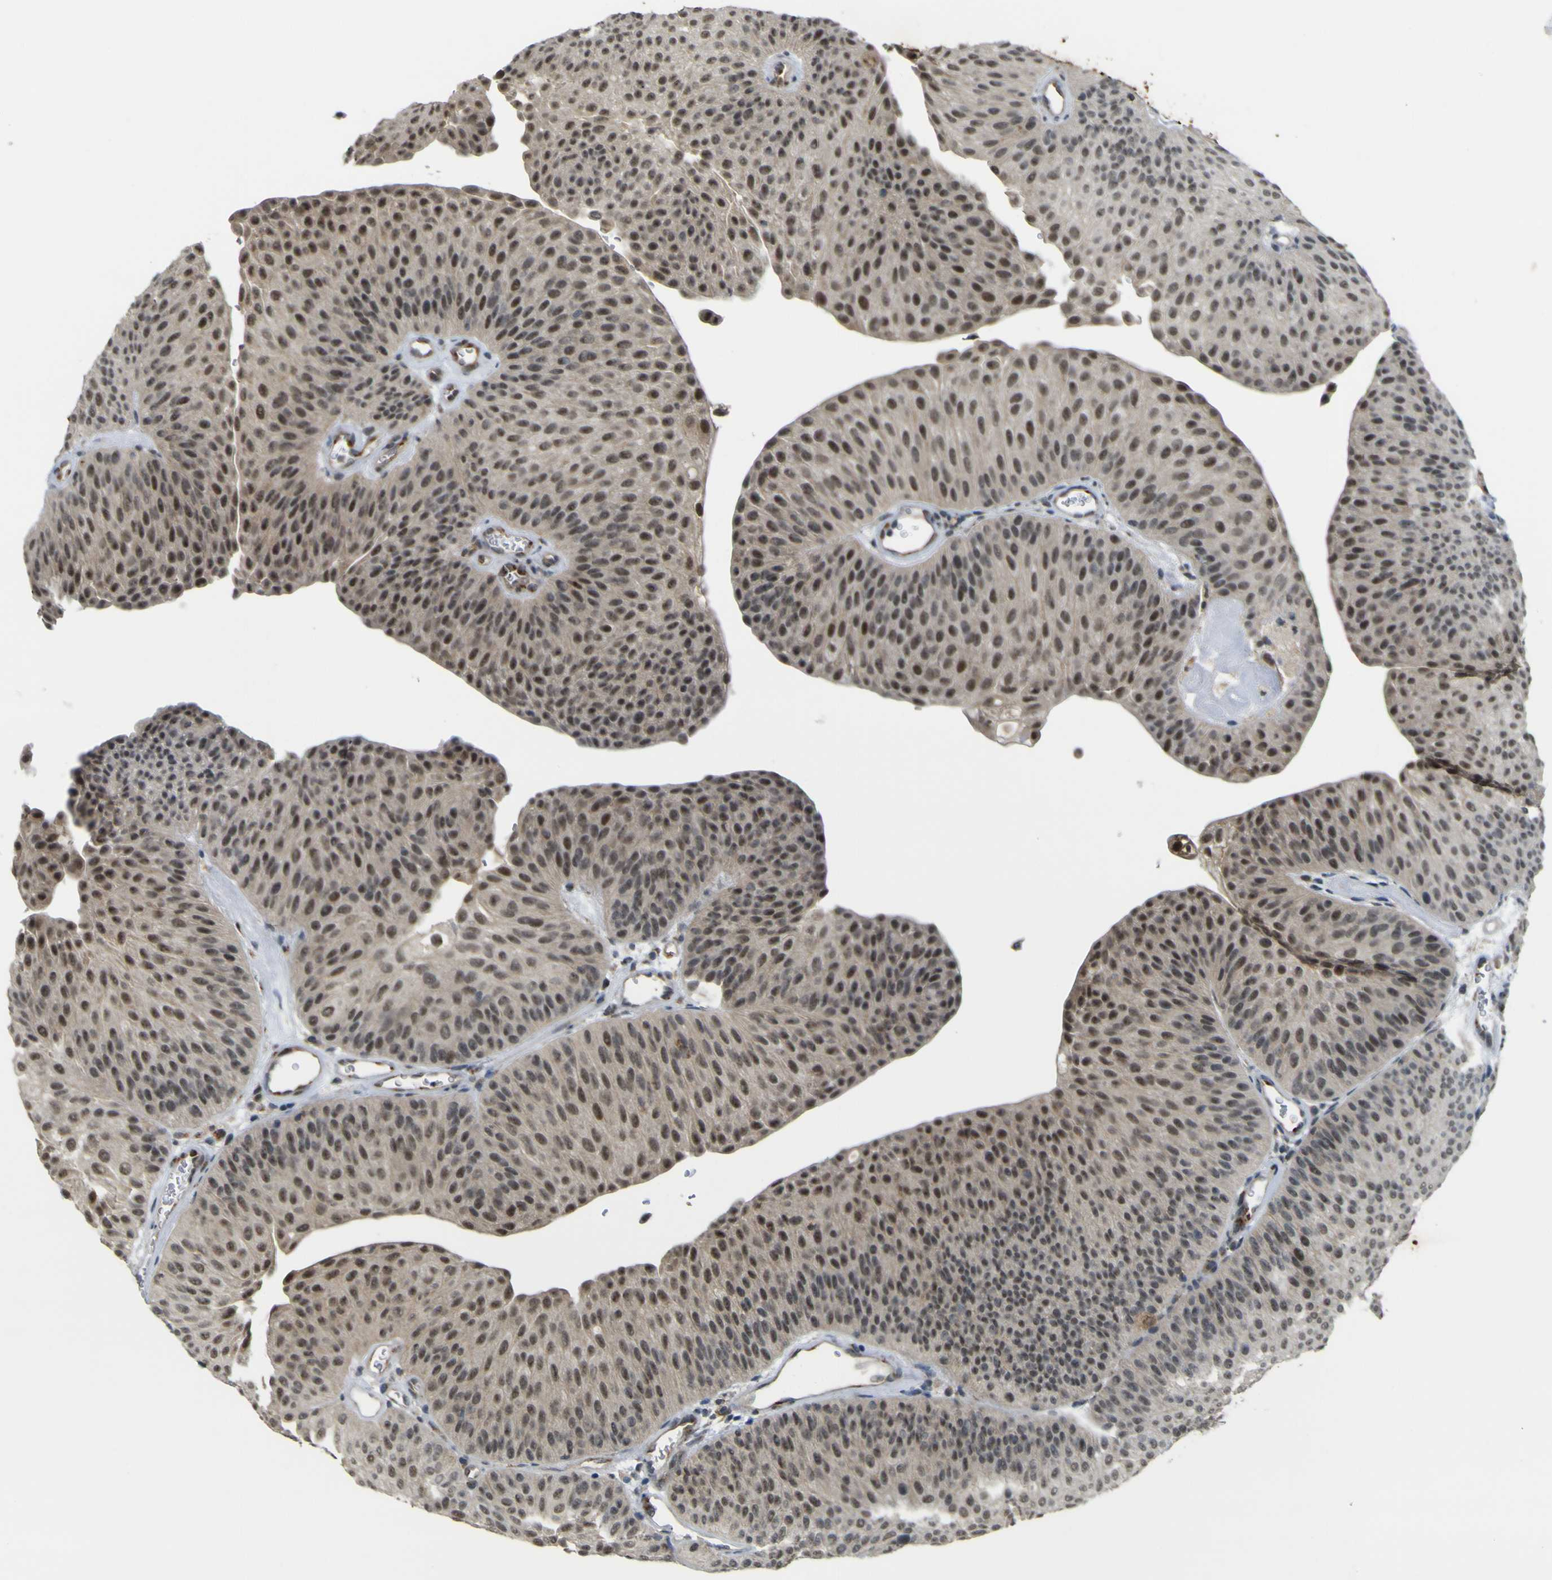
{"staining": {"intensity": "moderate", "quantity": ">75%", "location": "cytoplasmic/membranous,nuclear"}, "tissue": "urothelial cancer", "cell_type": "Tumor cells", "image_type": "cancer", "snomed": [{"axis": "morphology", "description": "Urothelial carcinoma, Low grade"}, {"axis": "topography", "description": "Urinary bladder"}], "caption": "IHC of human low-grade urothelial carcinoma demonstrates medium levels of moderate cytoplasmic/membranous and nuclear expression in about >75% of tumor cells. Using DAB (brown) and hematoxylin (blue) stains, captured at high magnification using brightfield microscopy.", "gene": "IGF2R", "patient": {"sex": "female", "age": 60}}